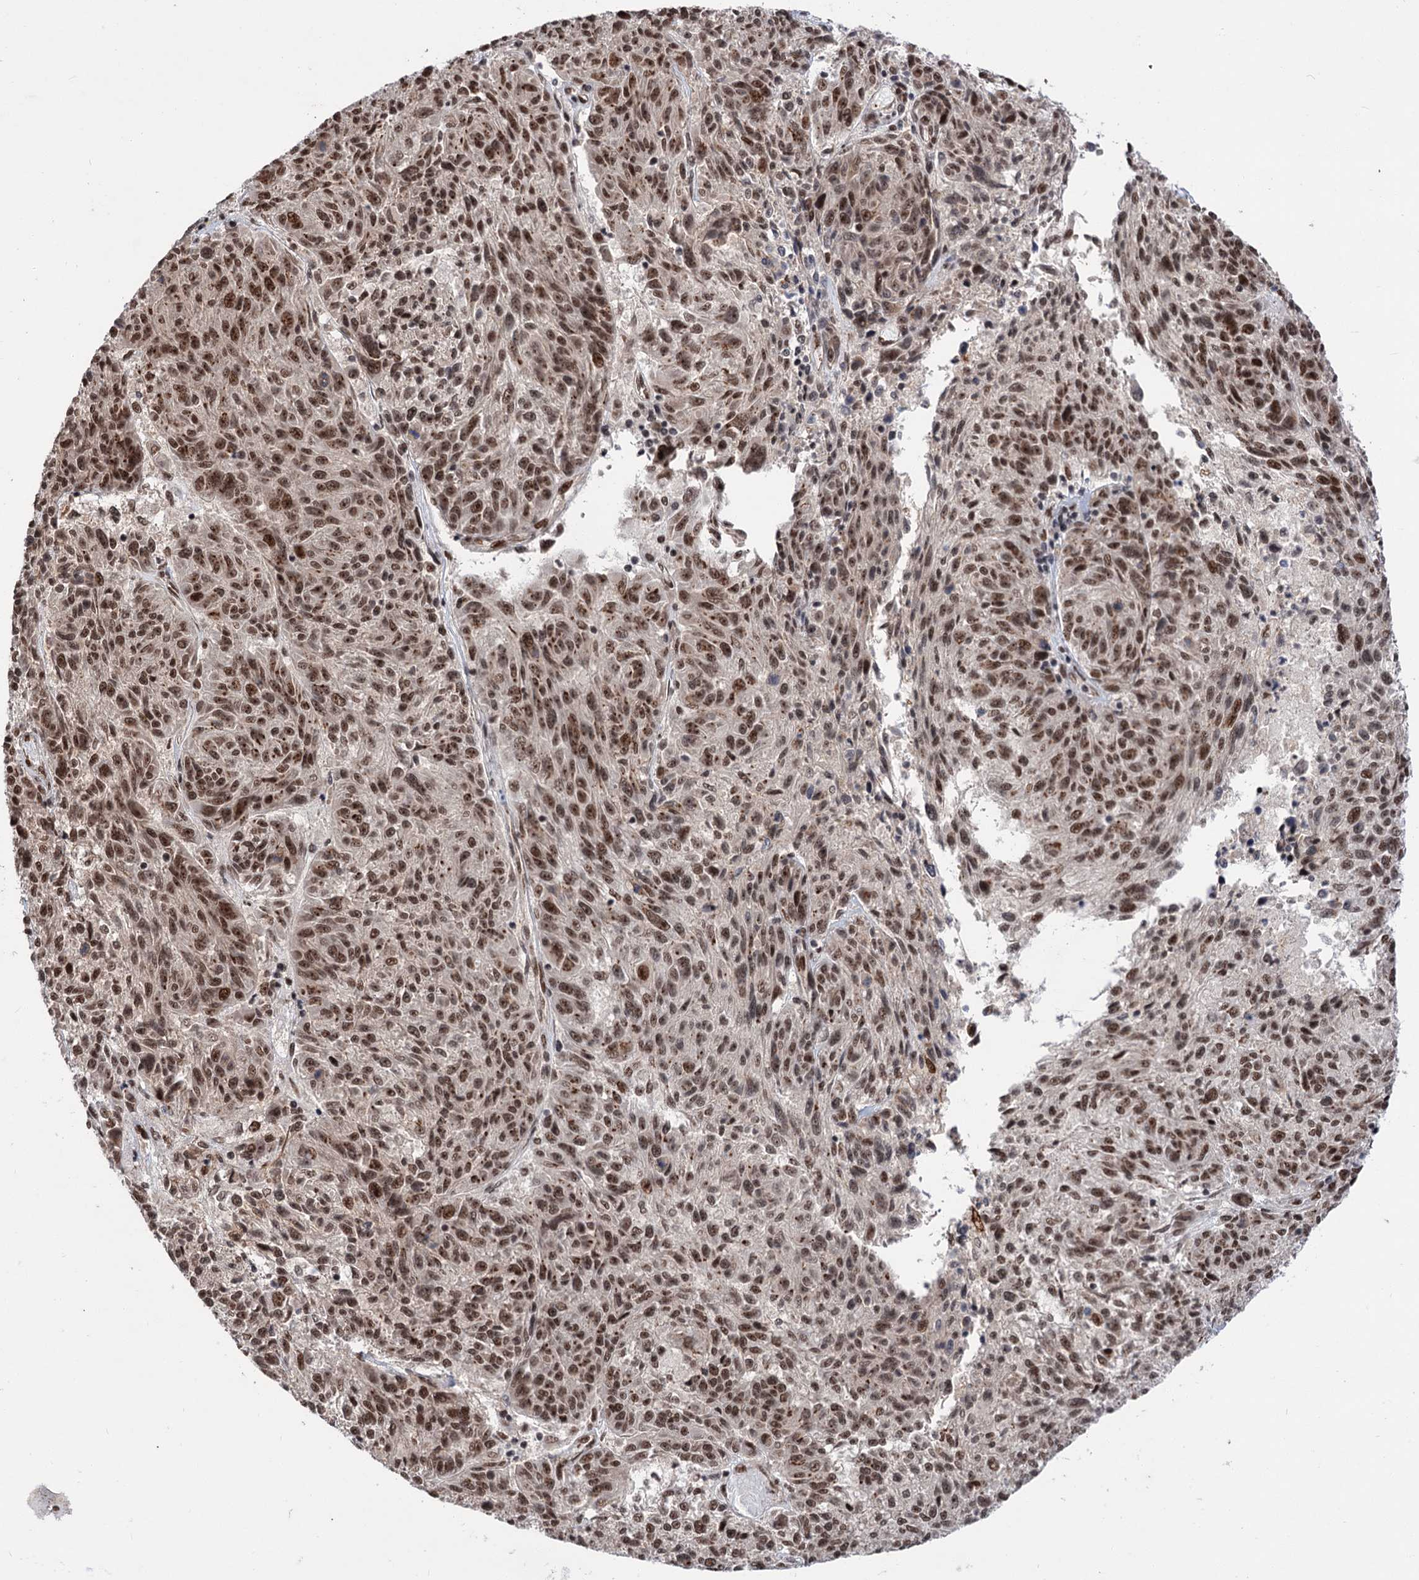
{"staining": {"intensity": "strong", "quantity": ">75%", "location": "nuclear"}, "tissue": "melanoma", "cell_type": "Tumor cells", "image_type": "cancer", "snomed": [{"axis": "morphology", "description": "Malignant melanoma, NOS"}, {"axis": "topography", "description": "Skin"}], "caption": "The immunohistochemical stain highlights strong nuclear expression in tumor cells of malignant melanoma tissue.", "gene": "MAML1", "patient": {"sex": "male", "age": 53}}